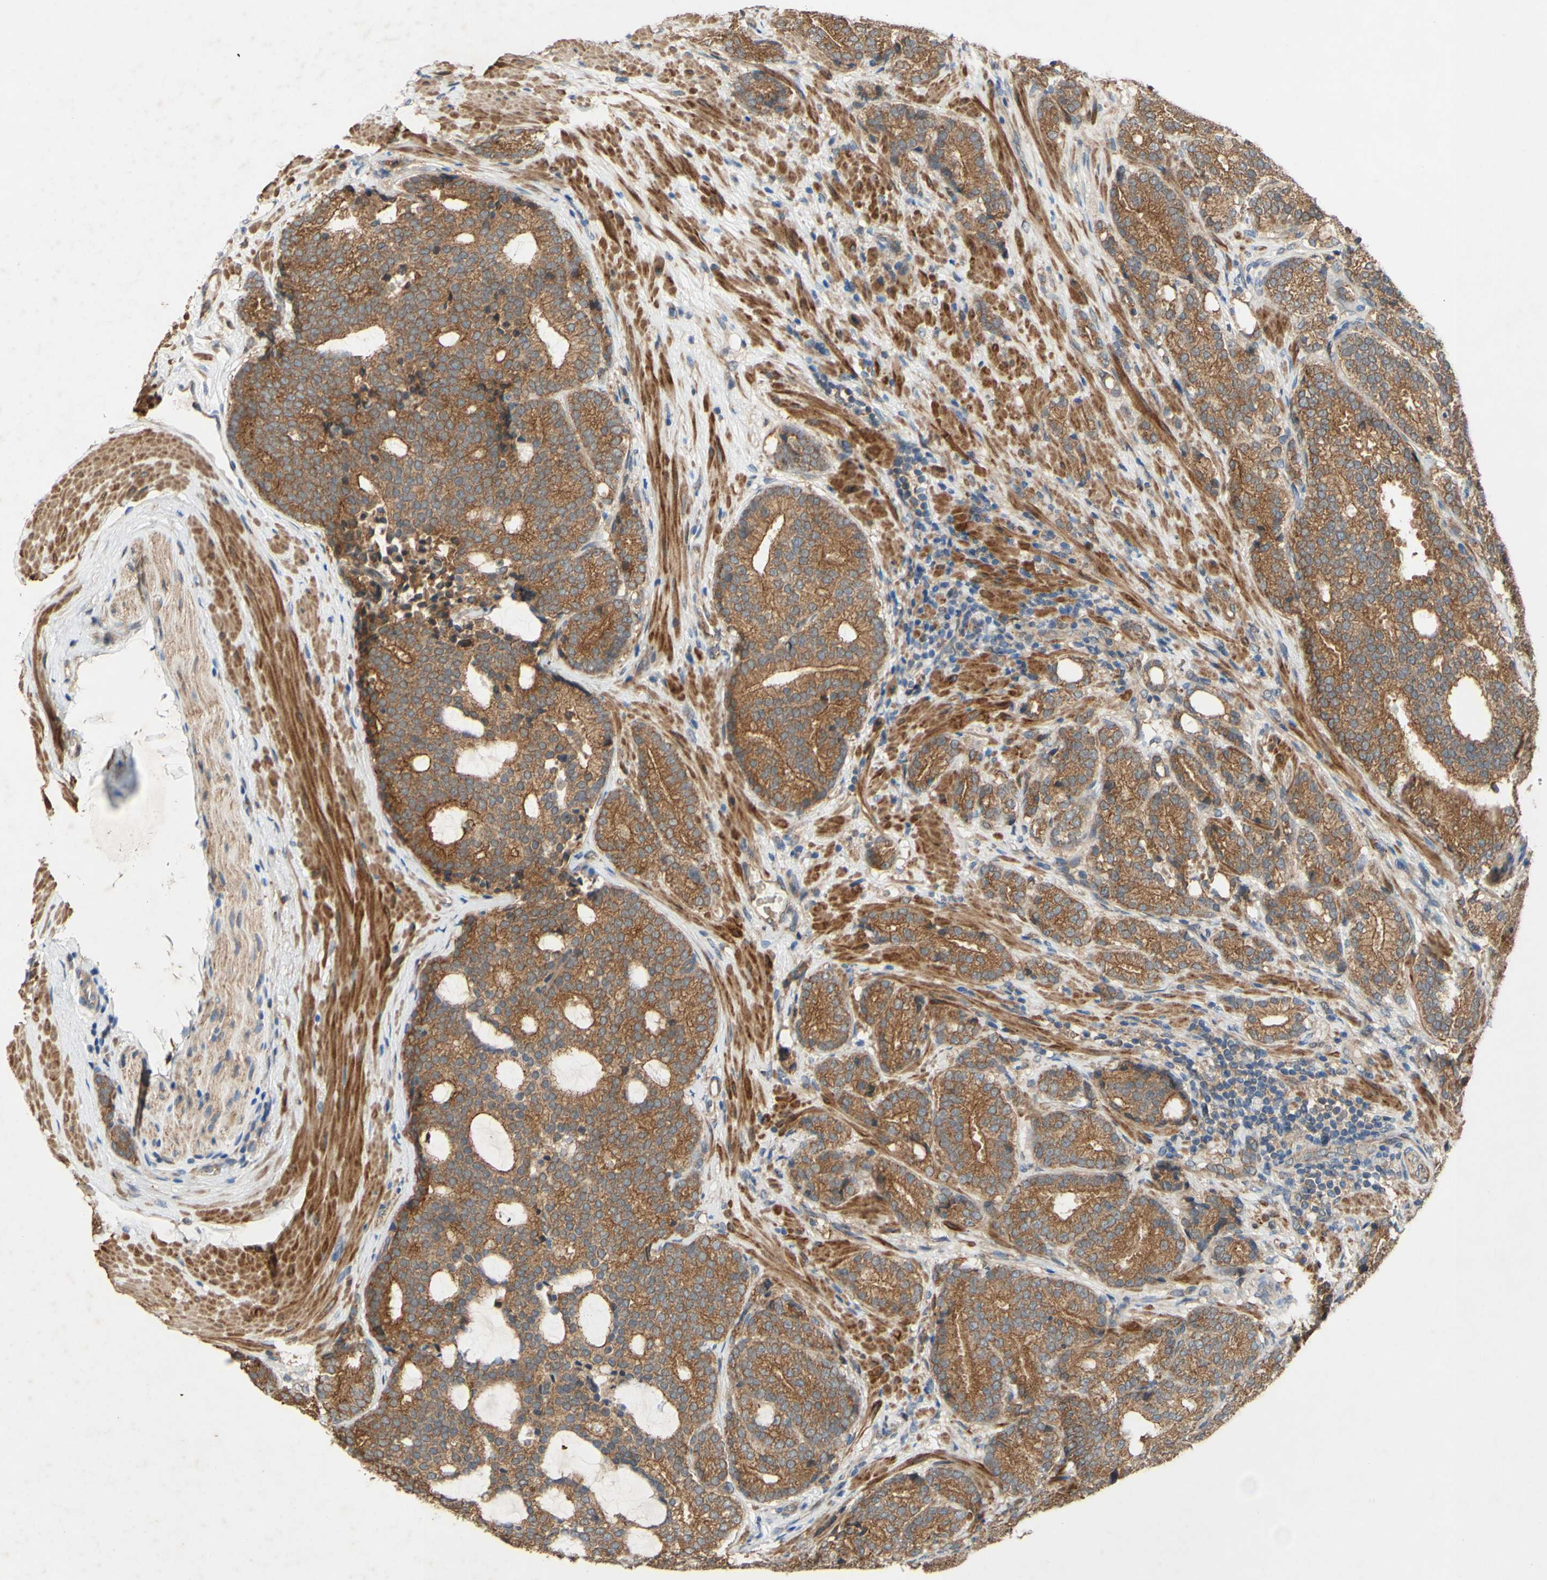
{"staining": {"intensity": "strong", "quantity": ">75%", "location": "cytoplasmic/membranous"}, "tissue": "prostate cancer", "cell_type": "Tumor cells", "image_type": "cancer", "snomed": [{"axis": "morphology", "description": "Adenocarcinoma, High grade"}, {"axis": "topography", "description": "Prostate"}], "caption": "Prostate adenocarcinoma (high-grade) stained with immunohistochemistry (IHC) demonstrates strong cytoplasmic/membranous positivity in approximately >75% of tumor cells. The staining is performed using DAB brown chromogen to label protein expression. The nuclei are counter-stained blue using hematoxylin.", "gene": "PDGFB", "patient": {"sex": "male", "age": 61}}